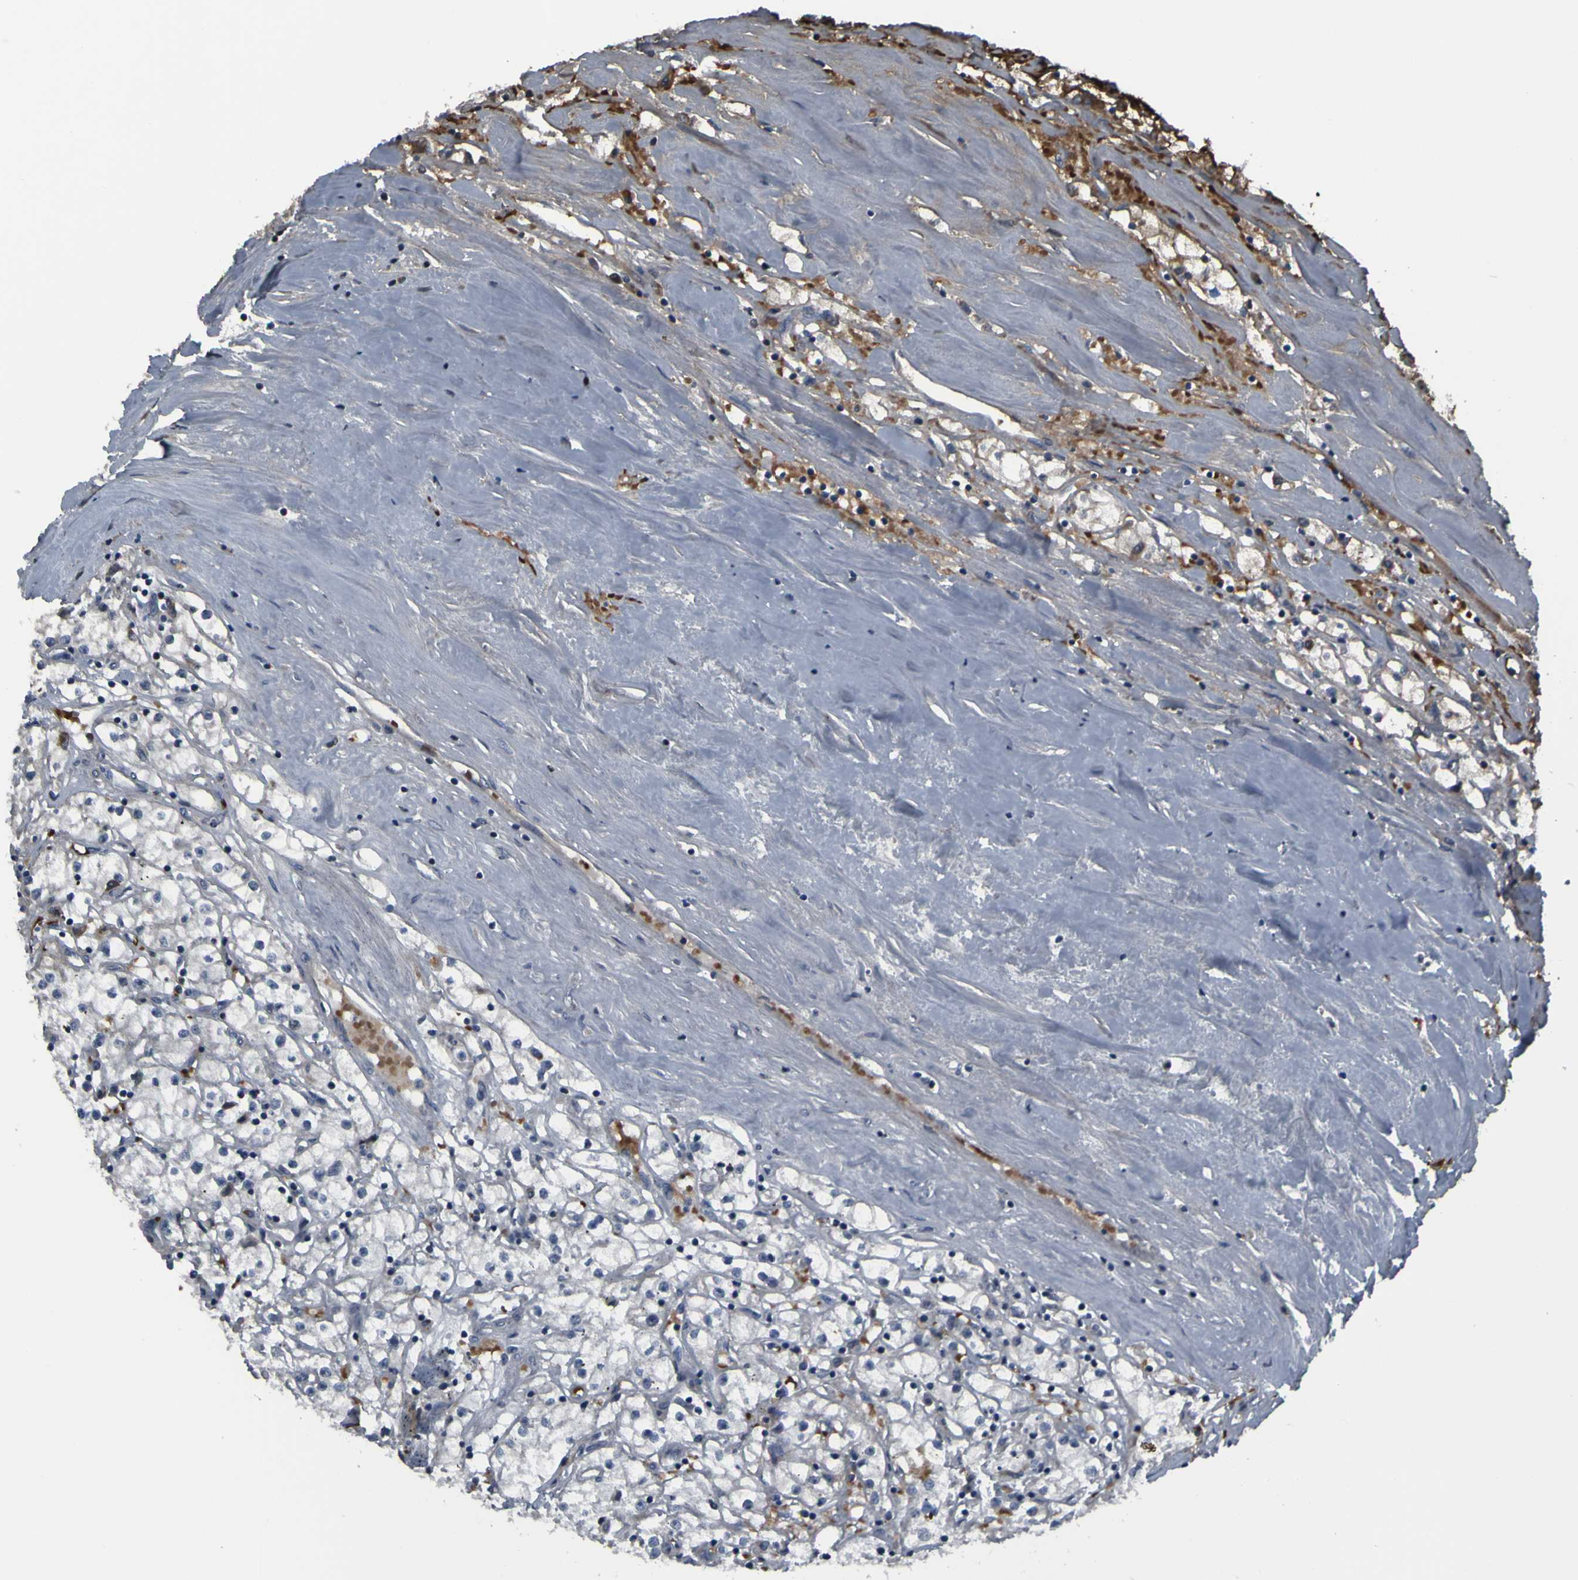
{"staining": {"intensity": "negative", "quantity": "none", "location": "none"}, "tissue": "renal cancer", "cell_type": "Tumor cells", "image_type": "cancer", "snomed": [{"axis": "morphology", "description": "Adenocarcinoma, NOS"}, {"axis": "topography", "description": "Kidney"}], "caption": "IHC image of neoplastic tissue: renal cancer (adenocarcinoma) stained with DAB (3,3'-diaminobenzidine) displays no significant protein expression in tumor cells.", "gene": "GRAMD1A", "patient": {"sex": "male", "age": 56}}